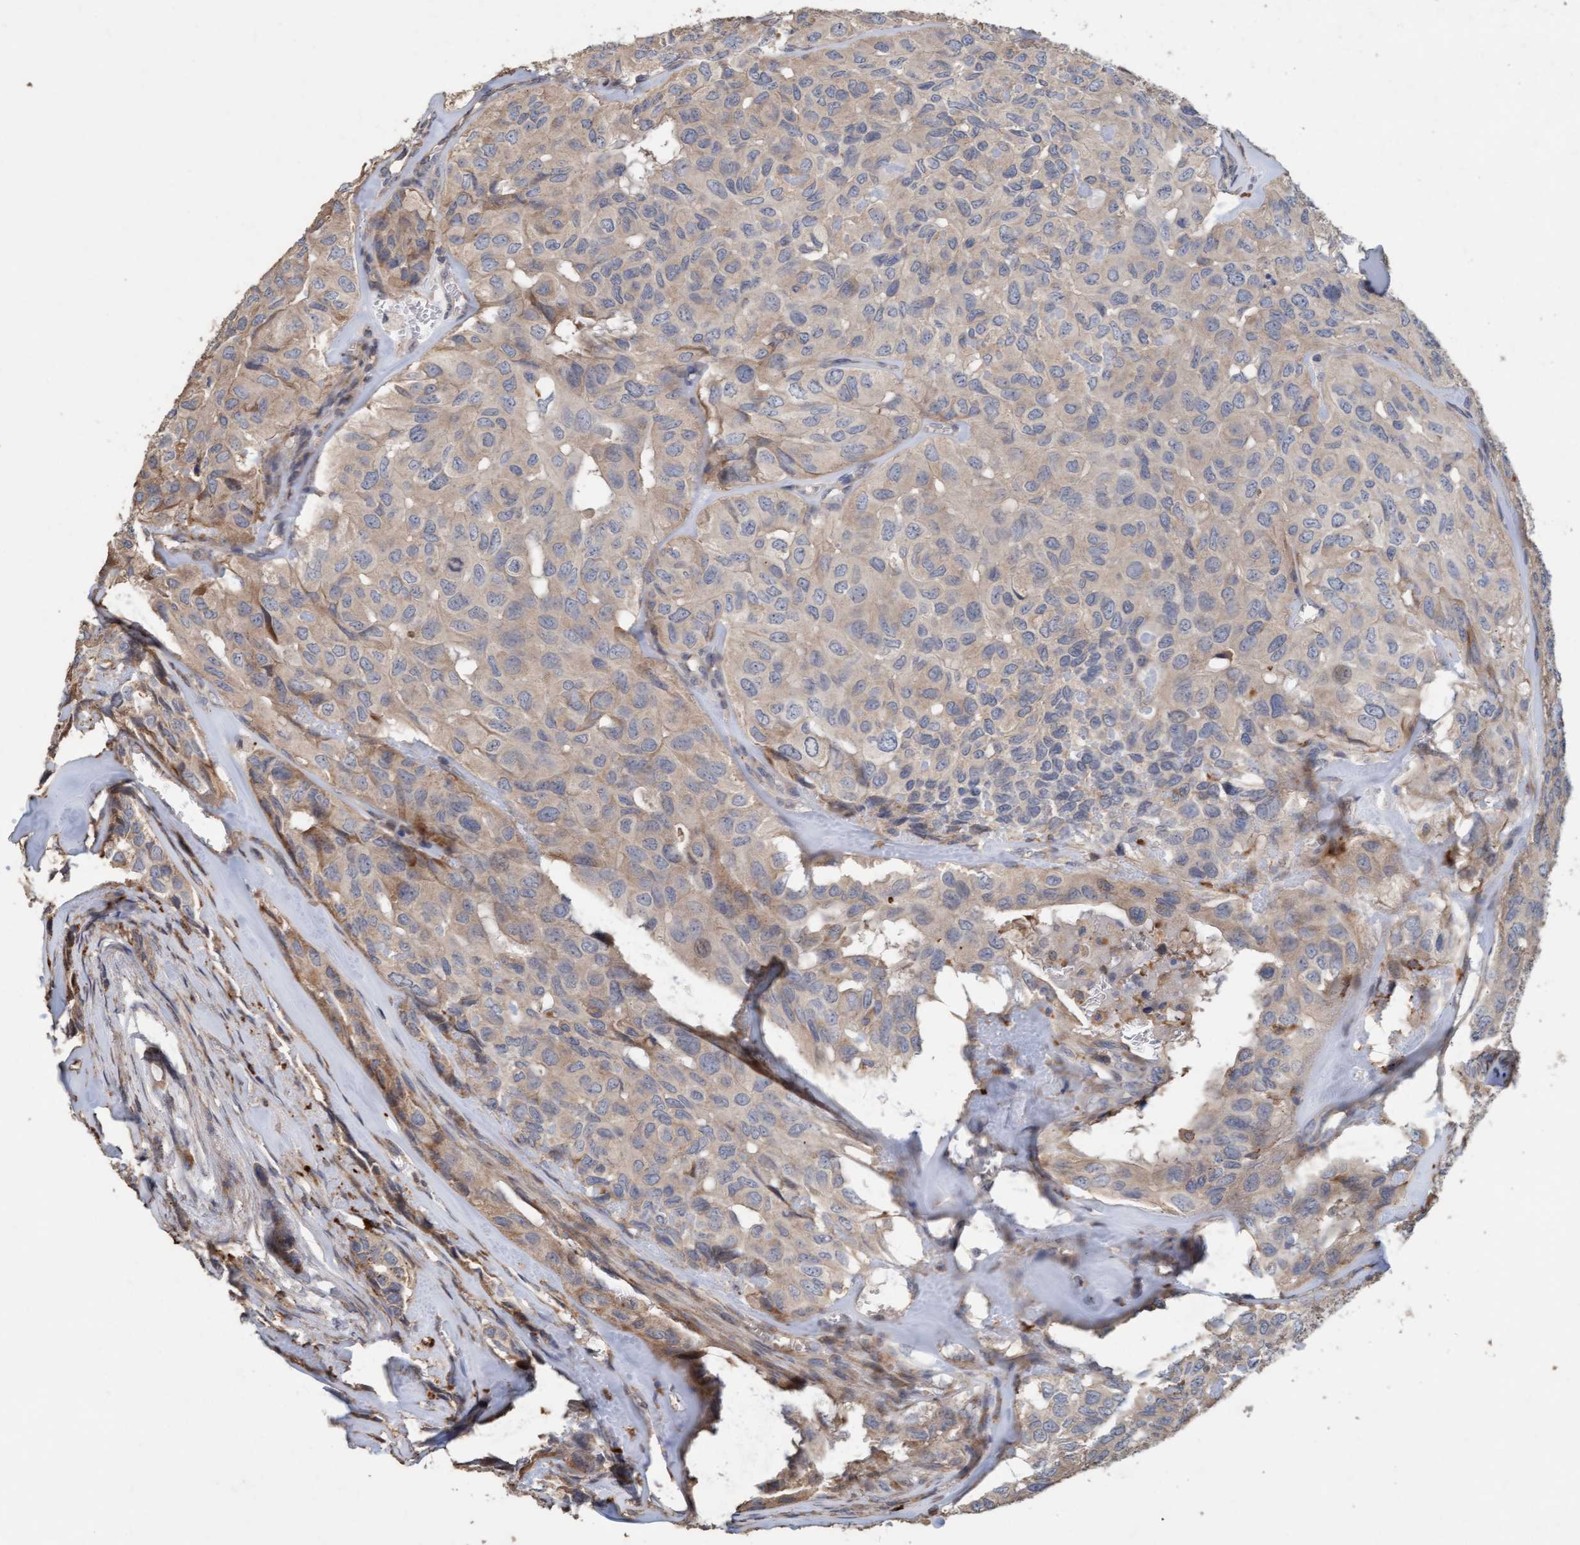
{"staining": {"intensity": "weak", "quantity": "25%-75%", "location": "cytoplasmic/membranous"}, "tissue": "head and neck cancer", "cell_type": "Tumor cells", "image_type": "cancer", "snomed": [{"axis": "morphology", "description": "Adenocarcinoma, NOS"}, {"axis": "topography", "description": "Salivary gland, NOS"}, {"axis": "topography", "description": "Head-Neck"}], "caption": "A histopathology image of head and neck cancer (adenocarcinoma) stained for a protein exhibits weak cytoplasmic/membranous brown staining in tumor cells.", "gene": "LONRF1", "patient": {"sex": "female", "age": 76}}